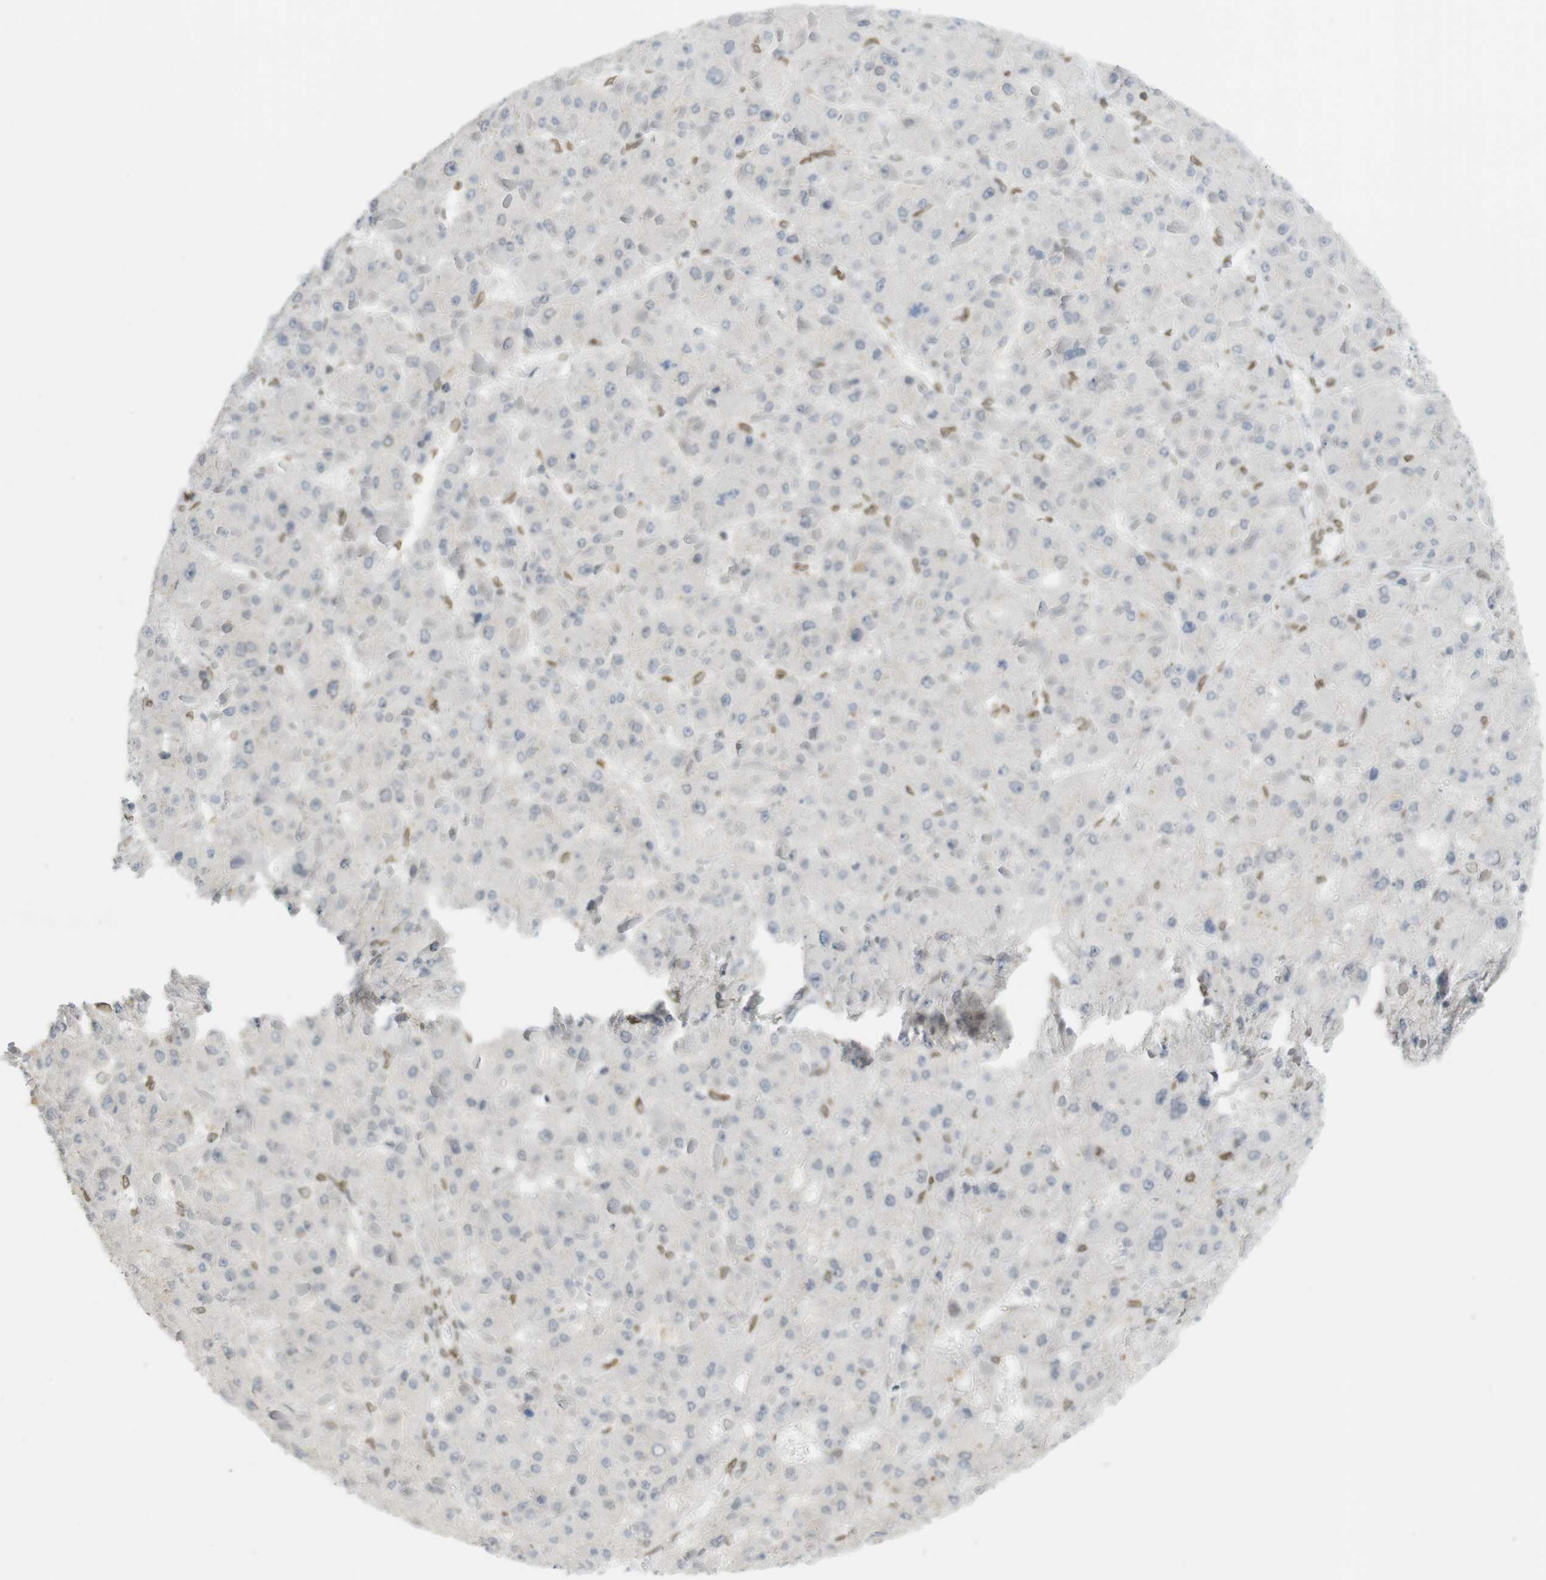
{"staining": {"intensity": "negative", "quantity": "none", "location": "none"}, "tissue": "liver cancer", "cell_type": "Tumor cells", "image_type": "cancer", "snomed": [{"axis": "morphology", "description": "Carcinoma, Hepatocellular, NOS"}, {"axis": "topography", "description": "Liver"}], "caption": "Protein analysis of hepatocellular carcinoma (liver) shows no significant positivity in tumor cells. (DAB IHC with hematoxylin counter stain).", "gene": "ARL6IP6", "patient": {"sex": "female", "age": 73}}